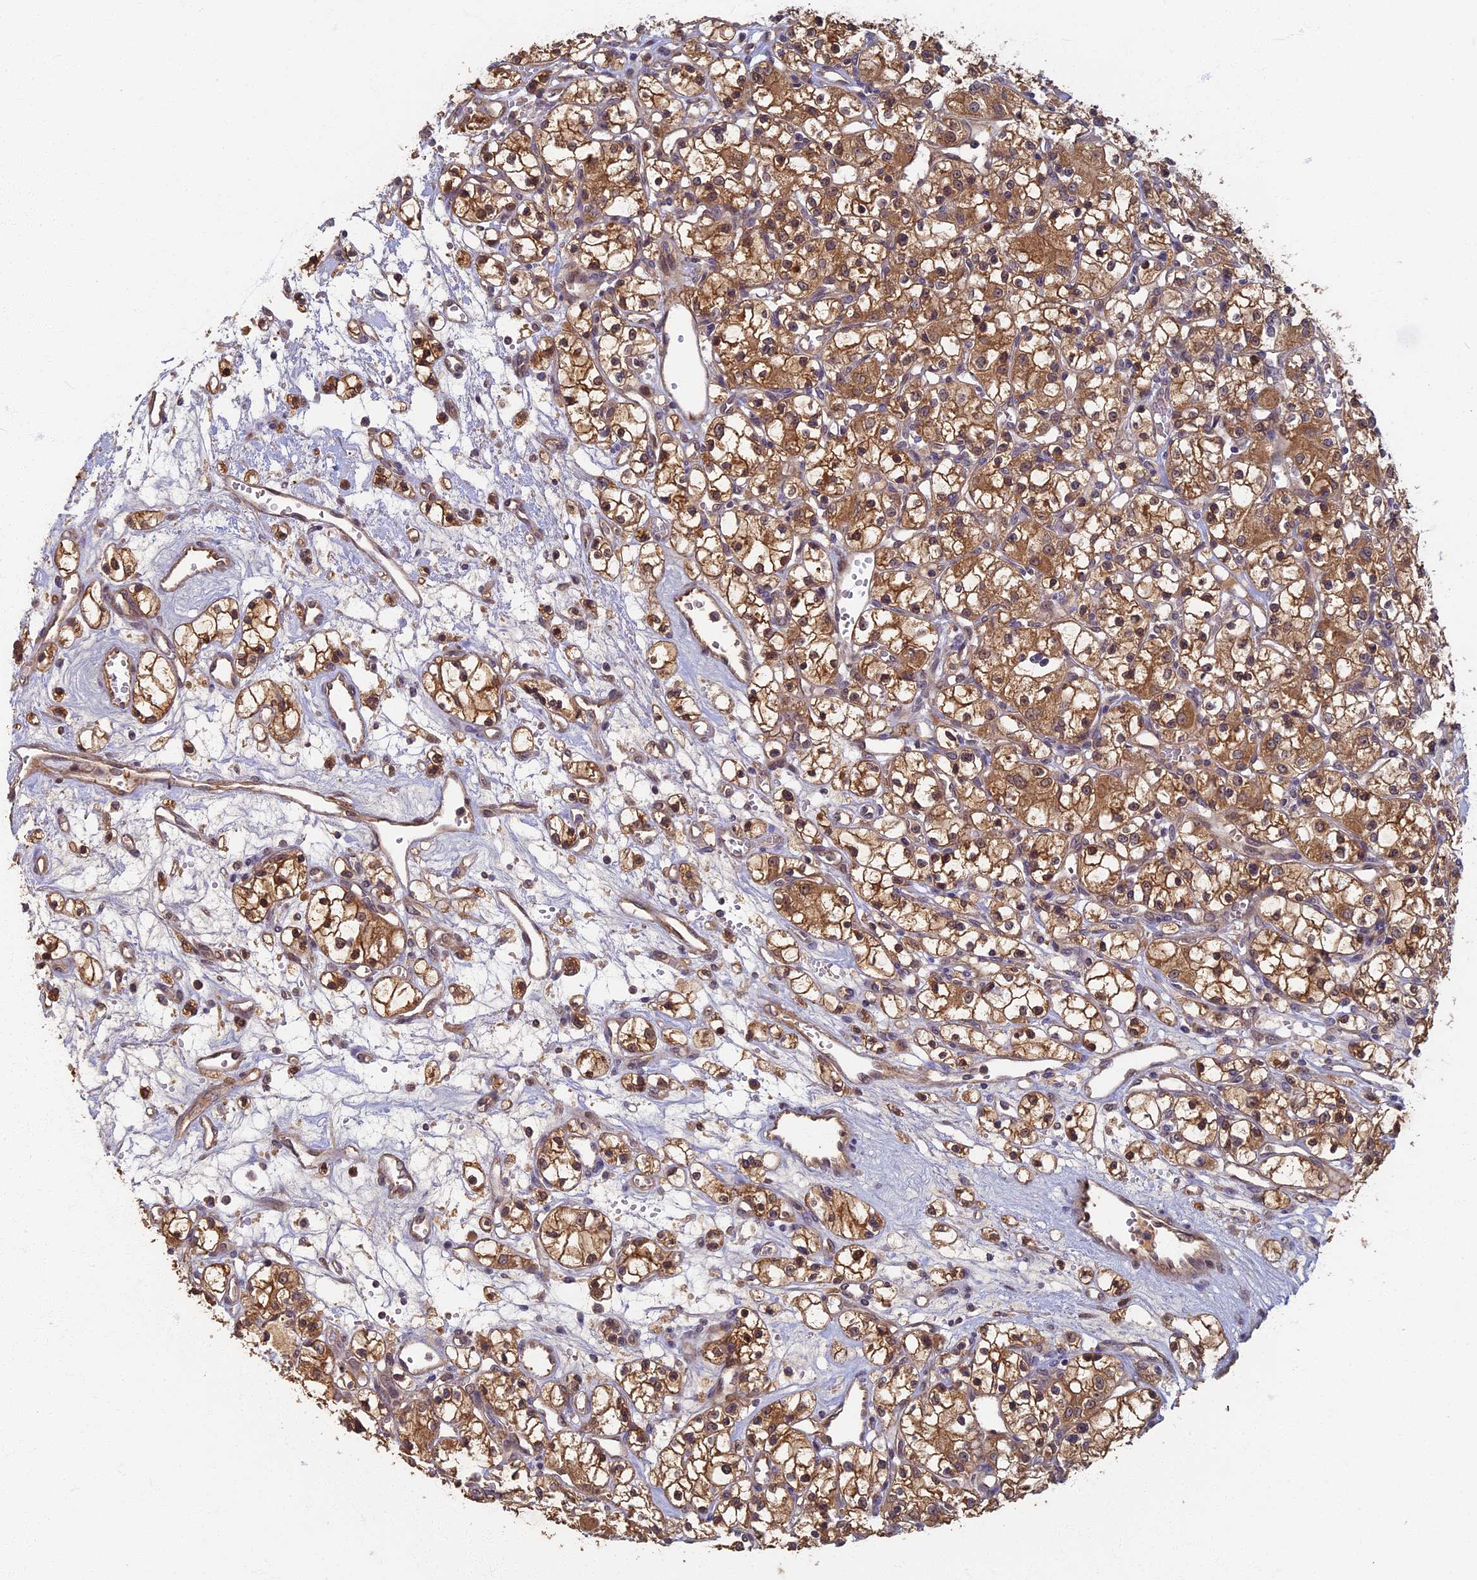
{"staining": {"intensity": "moderate", "quantity": ">75%", "location": "cytoplasmic/membranous,nuclear"}, "tissue": "renal cancer", "cell_type": "Tumor cells", "image_type": "cancer", "snomed": [{"axis": "morphology", "description": "Adenocarcinoma, NOS"}, {"axis": "topography", "description": "Kidney"}], "caption": "DAB (3,3'-diaminobenzidine) immunohistochemical staining of human renal adenocarcinoma shows moderate cytoplasmic/membranous and nuclear protein staining in approximately >75% of tumor cells.", "gene": "RSPH3", "patient": {"sex": "female", "age": 59}}